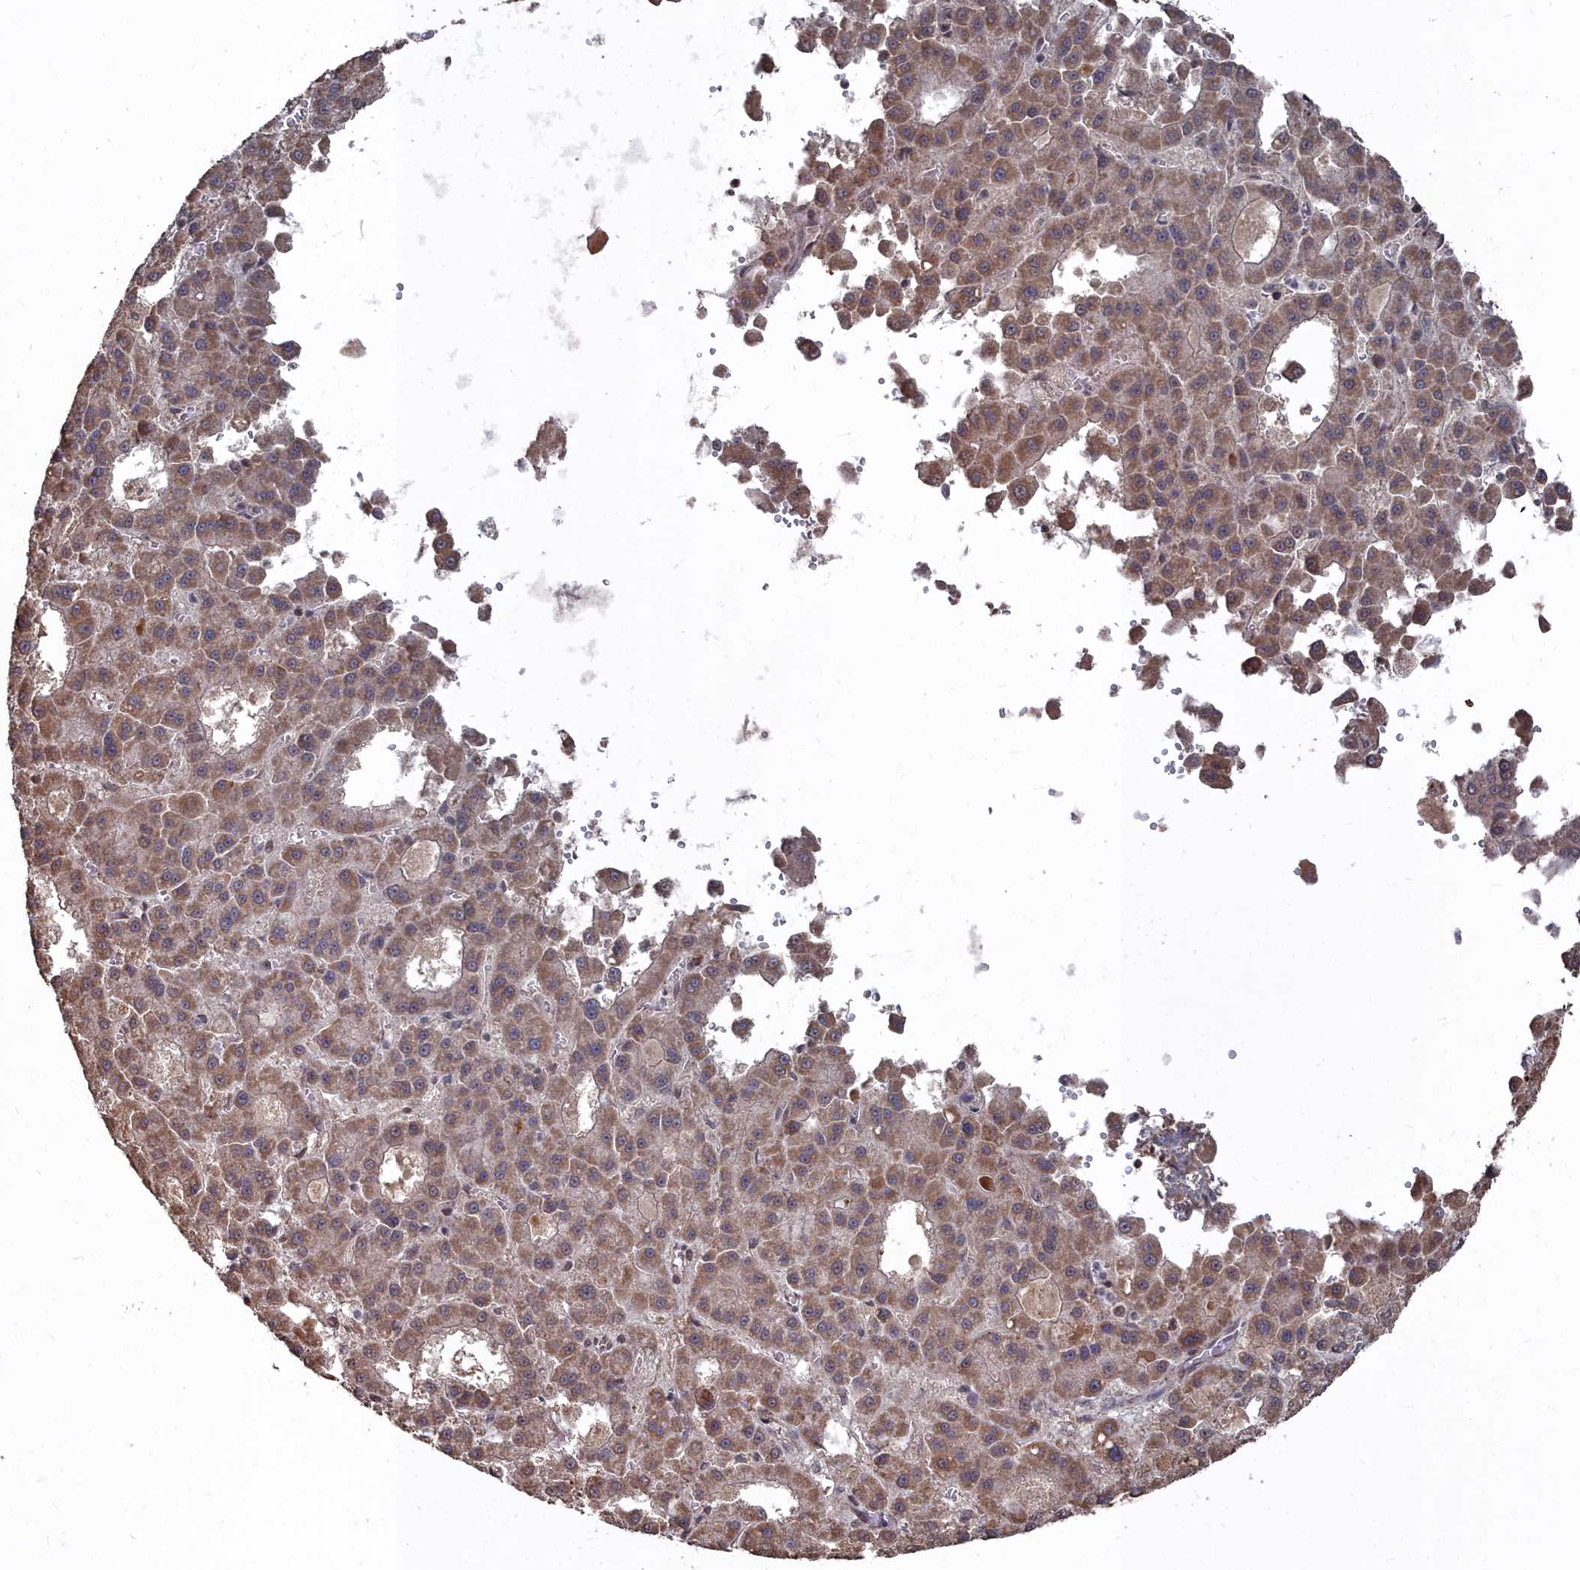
{"staining": {"intensity": "moderate", "quantity": ">75%", "location": "cytoplasmic/membranous"}, "tissue": "liver cancer", "cell_type": "Tumor cells", "image_type": "cancer", "snomed": [{"axis": "morphology", "description": "Carcinoma, Hepatocellular, NOS"}, {"axis": "topography", "description": "Liver"}], "caption": "A brown stain shows moderate cytoplasmic/membranous positivity of a protein in hepatocellular carcinoma (liver) tumor cells.", "gene": "CCNP", "patient": {"sex": "male", "age": 70}}